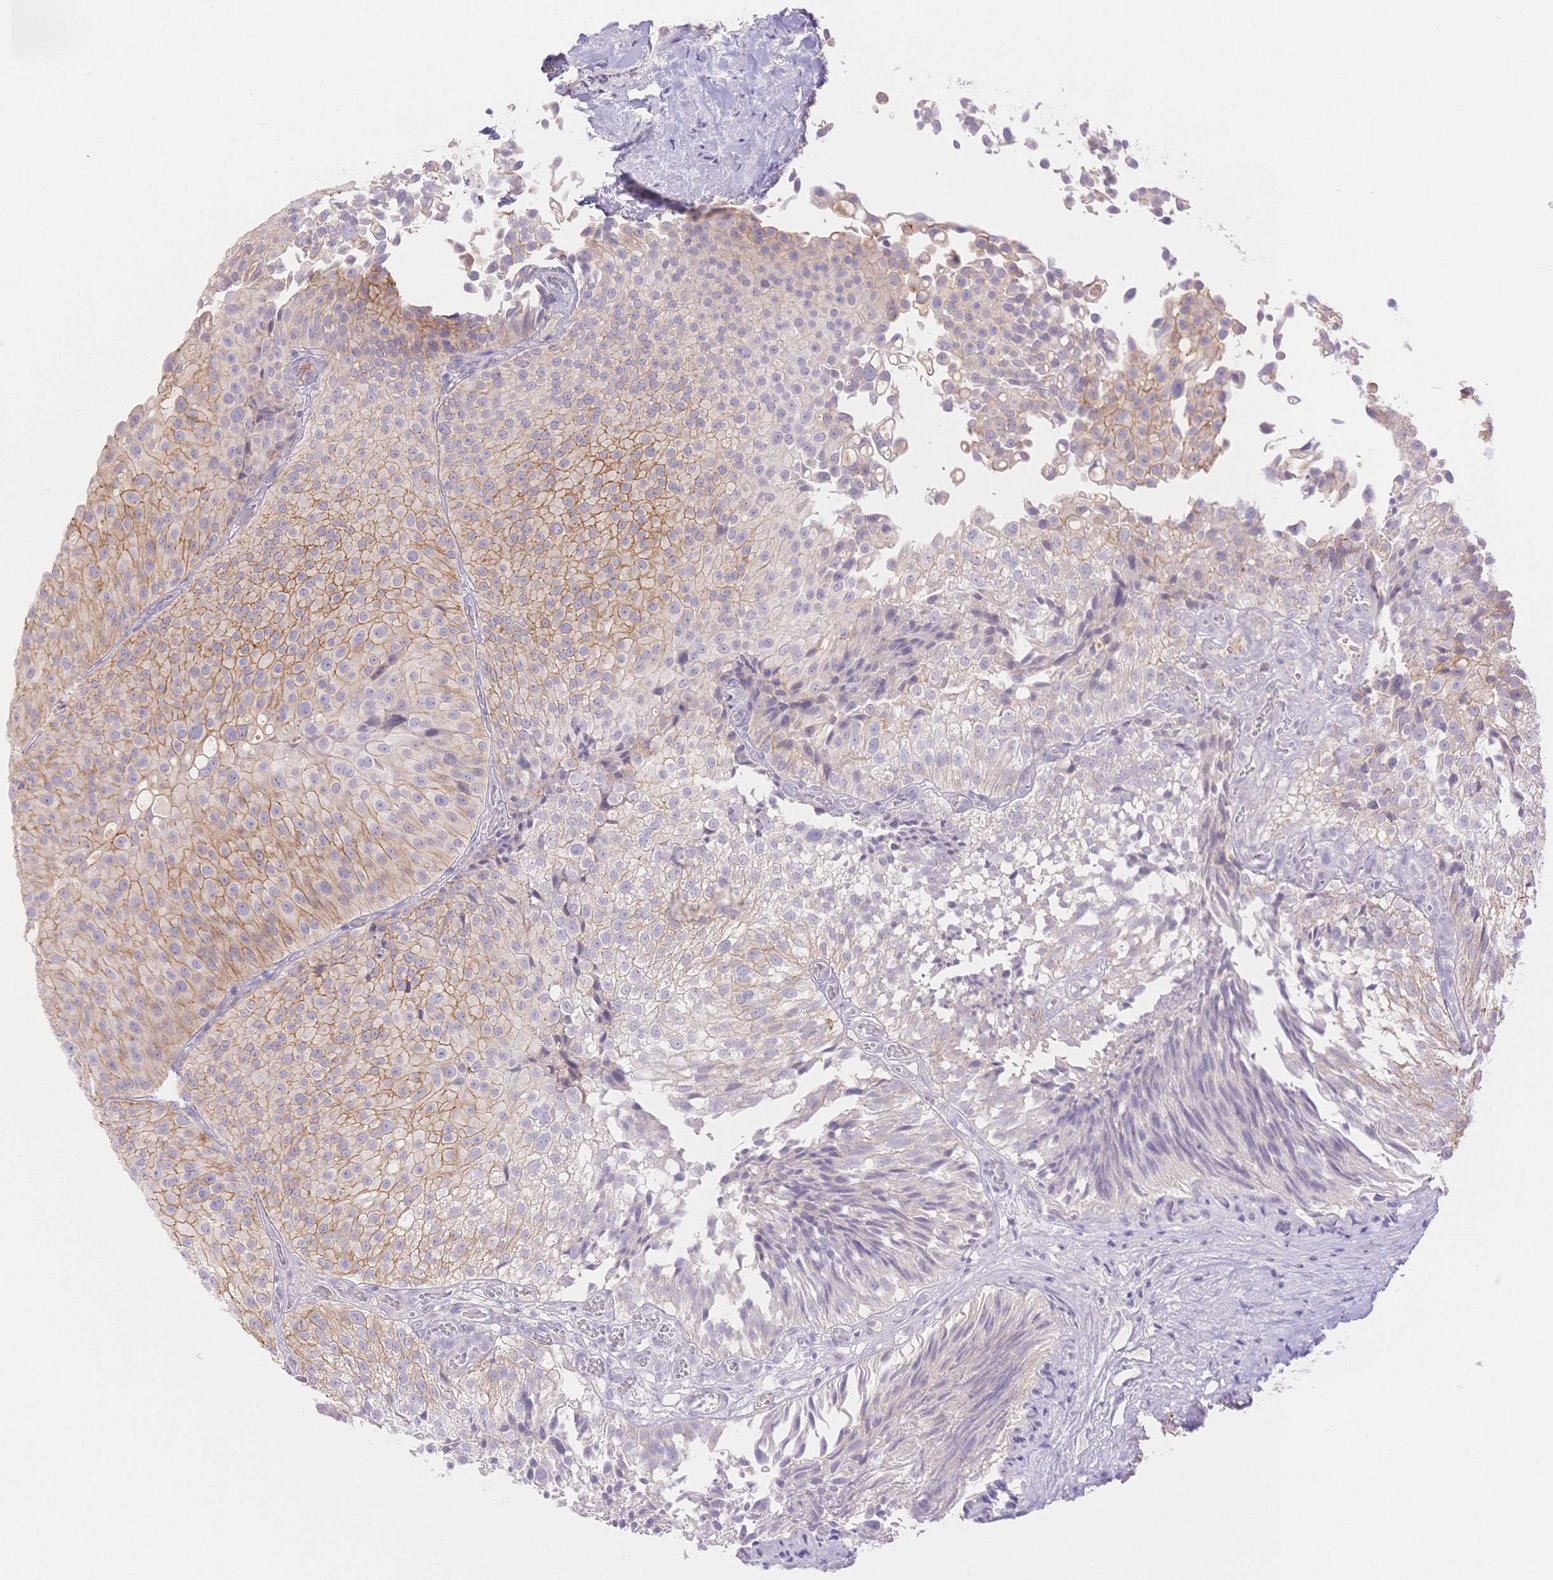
{"staining": {"intensity": "moderate", "quantity": ">75%", "location": "cytoplasmic/membranous"}, "tissue": "urothelial cancer", "cell_type": "Tumor cells", "image_type": "cancer", "snomed": [{"axis": "morphology", "description": "Urothelial carcinoma, Low grade"}, {"axis": "topography", "description": "Urinary bladder"}], "caption": "Moderate cytoplasmic/membranous positivity for a protein is seen in about >75% of tumor cells of urothelial carcinoma (low-grade) using IHC.", "gene": "WDR54", "patient": {"sex": "male", "age": 80}}